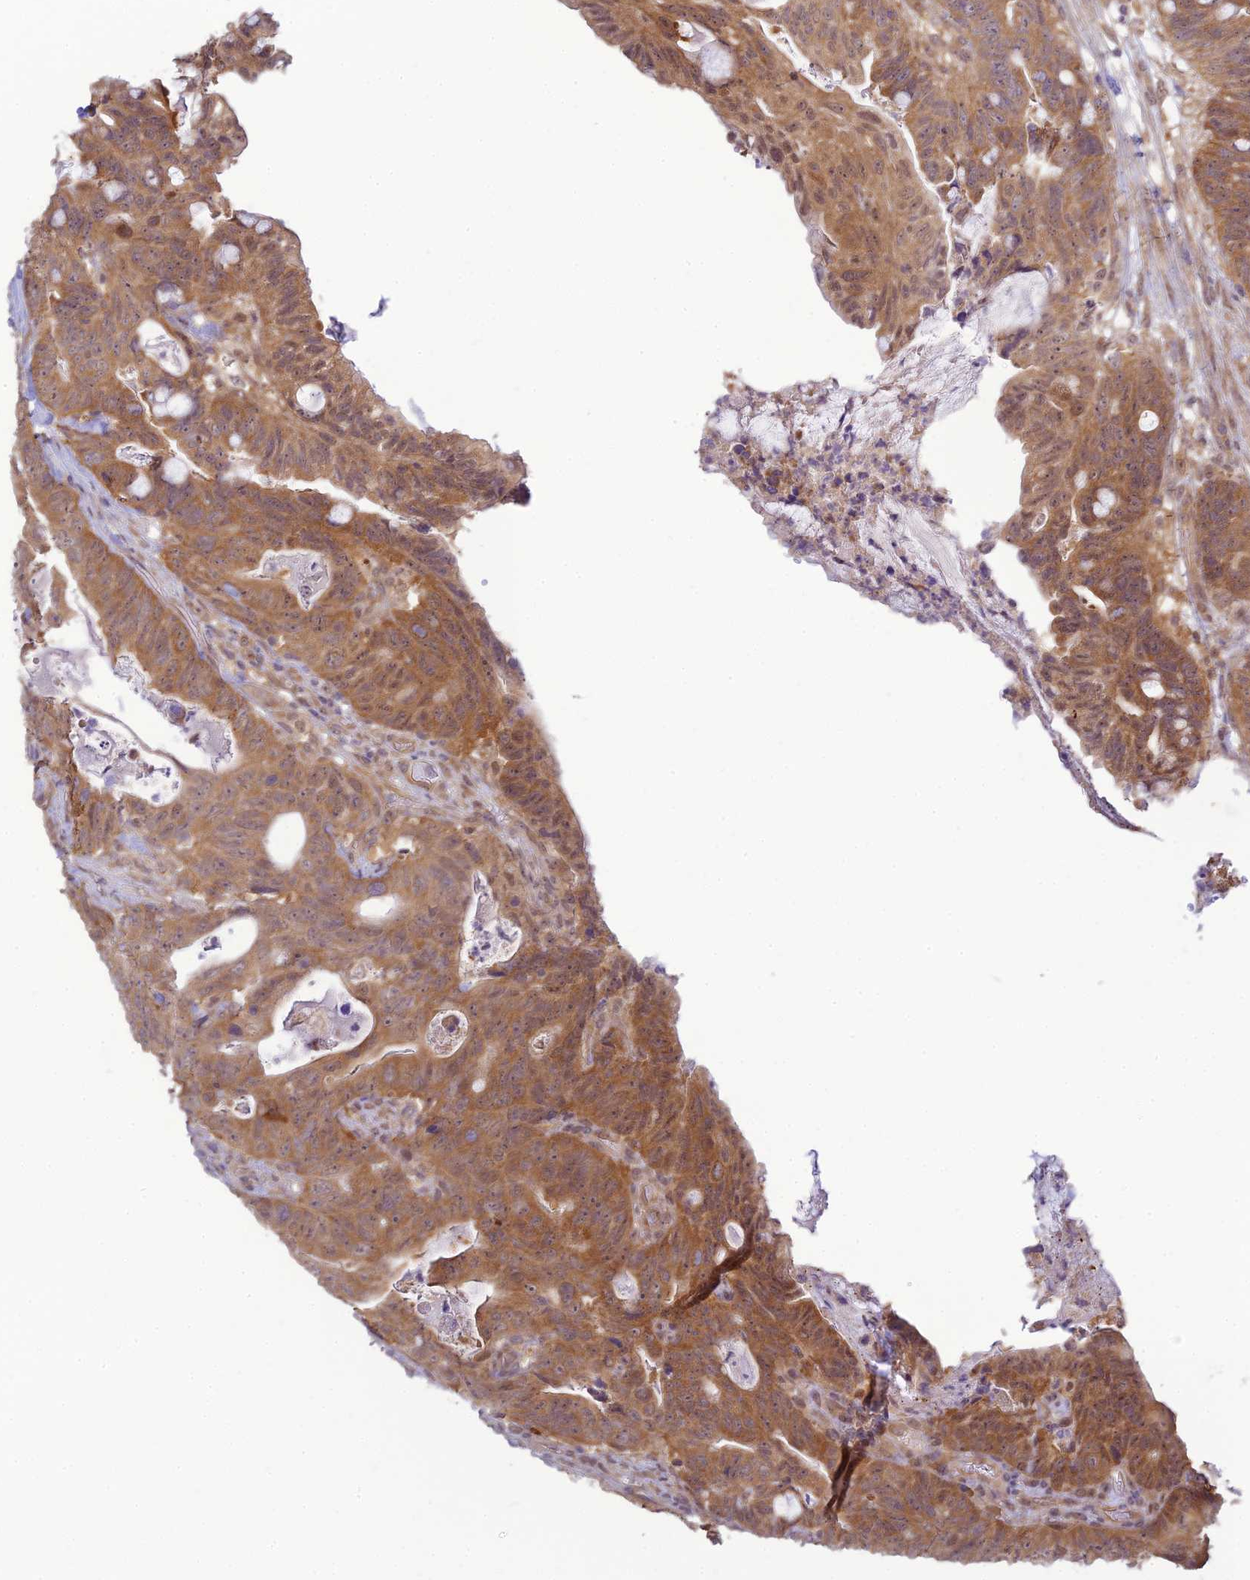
{"staining": {"intensity": "moderate", "quantity": ">75%", "location": "cytoplasmic/membranous,nuclear"}, "tissue": "colorectal cancer", "cell_type": "Tumor cells", "image_type": "cancer", "snomed": [{"axis": "morphology", "description": "Adenocarcinoma, NOS"}, {"axis": "topography", "description": "Colon"}], "caption": "Moderate cytoplasmic/membranous and nuclear protein expression is present in approximately >75% of tumor cells in adenocarcinoma (colorectal).", "gene": "SKIC8", "patient": {"sex": "female", "age": 82}}